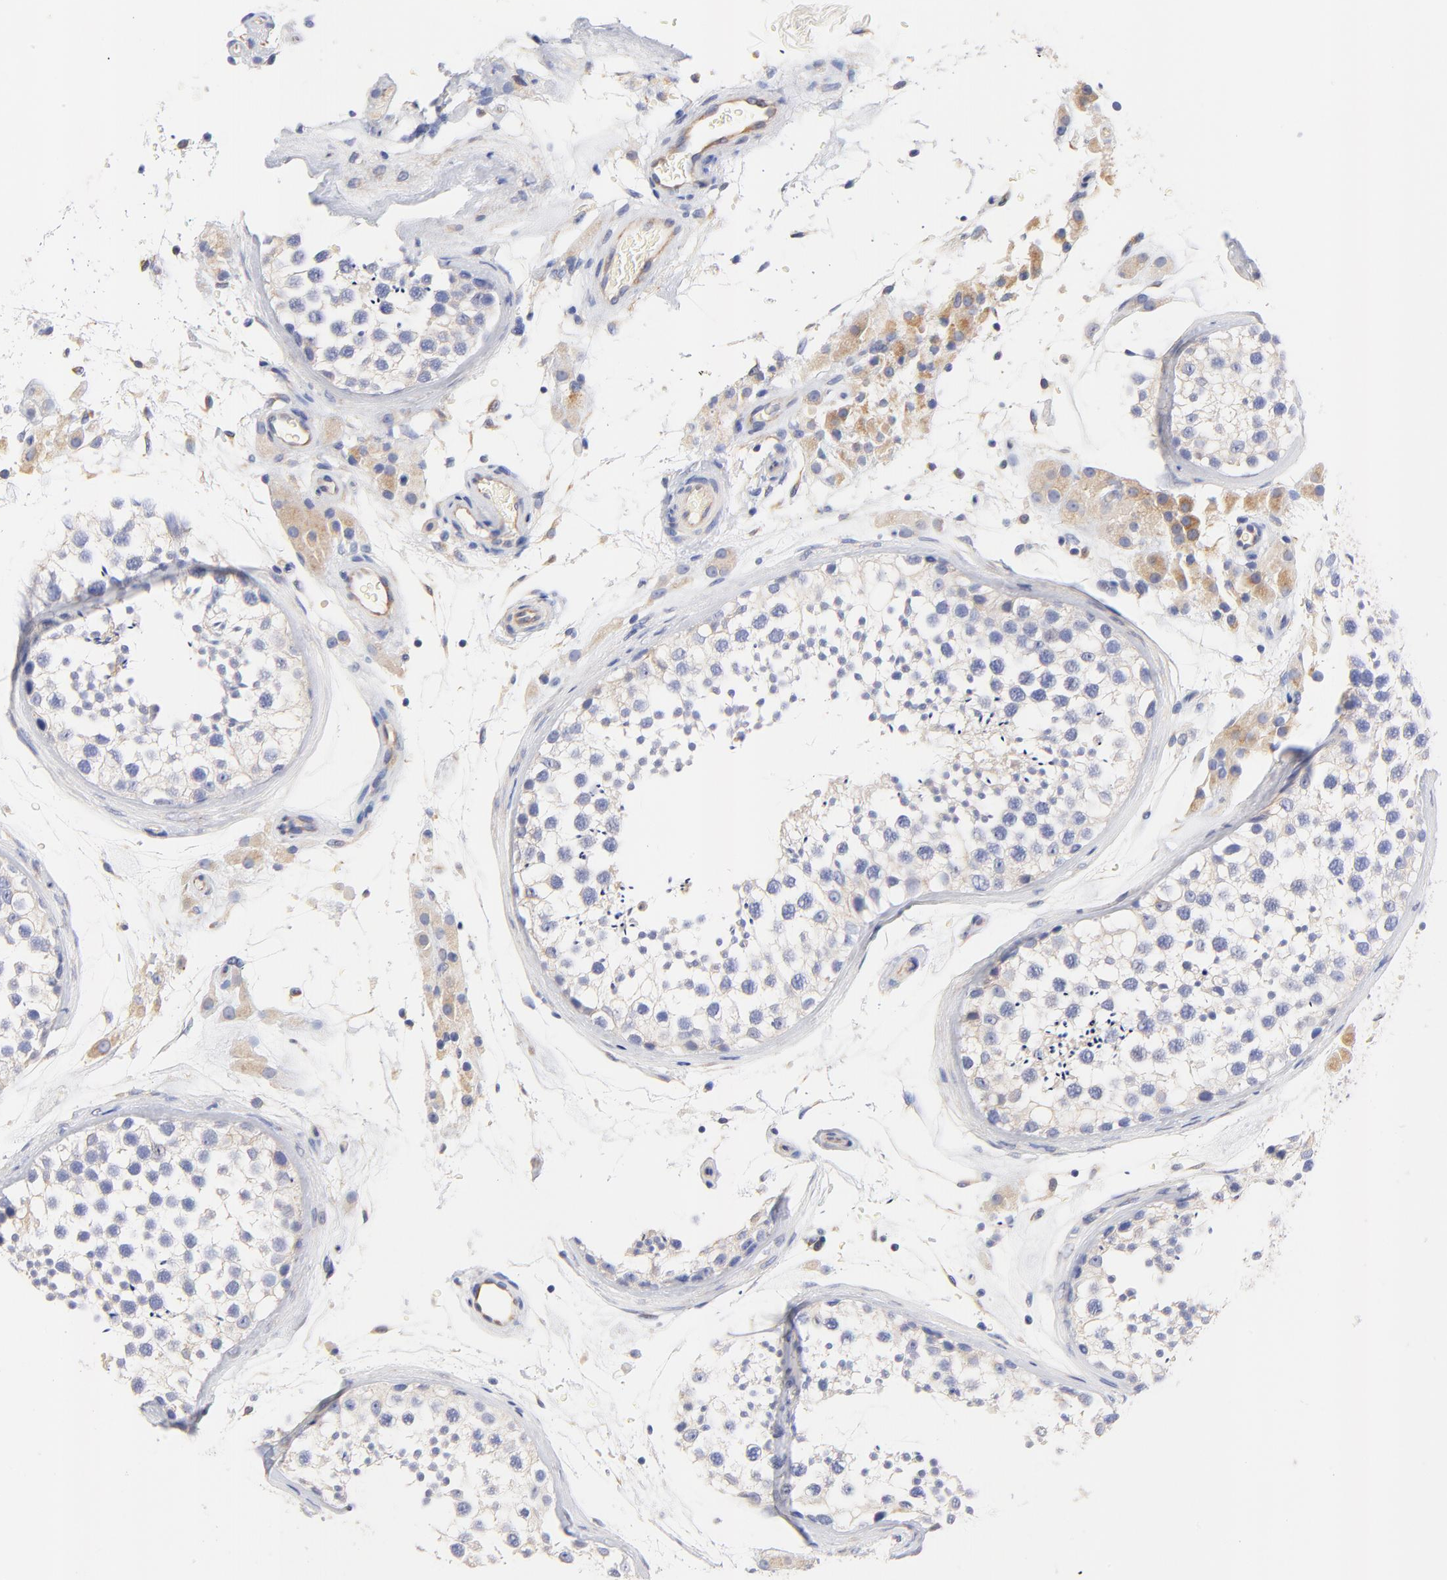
{"staining": {"intensity": "weak", "quantity": "<25%", "location": "cytoplasmic/membranous"}, "tissue": "testis", "cell_type": "Cells in seminiferous ducts", "image_type": "normal", "snomed": [{"axis": "morphology", "description": "Normal tissue, NOS"}, {"axis": "topography", "description": "Testis"}], "caption": "Photomicrograph shows no significant protein expression in cells in seminiferous ducts of unremarkable testis.", "gene": "HS3ST1", "patient": {"sex": "male", "age": 46}}